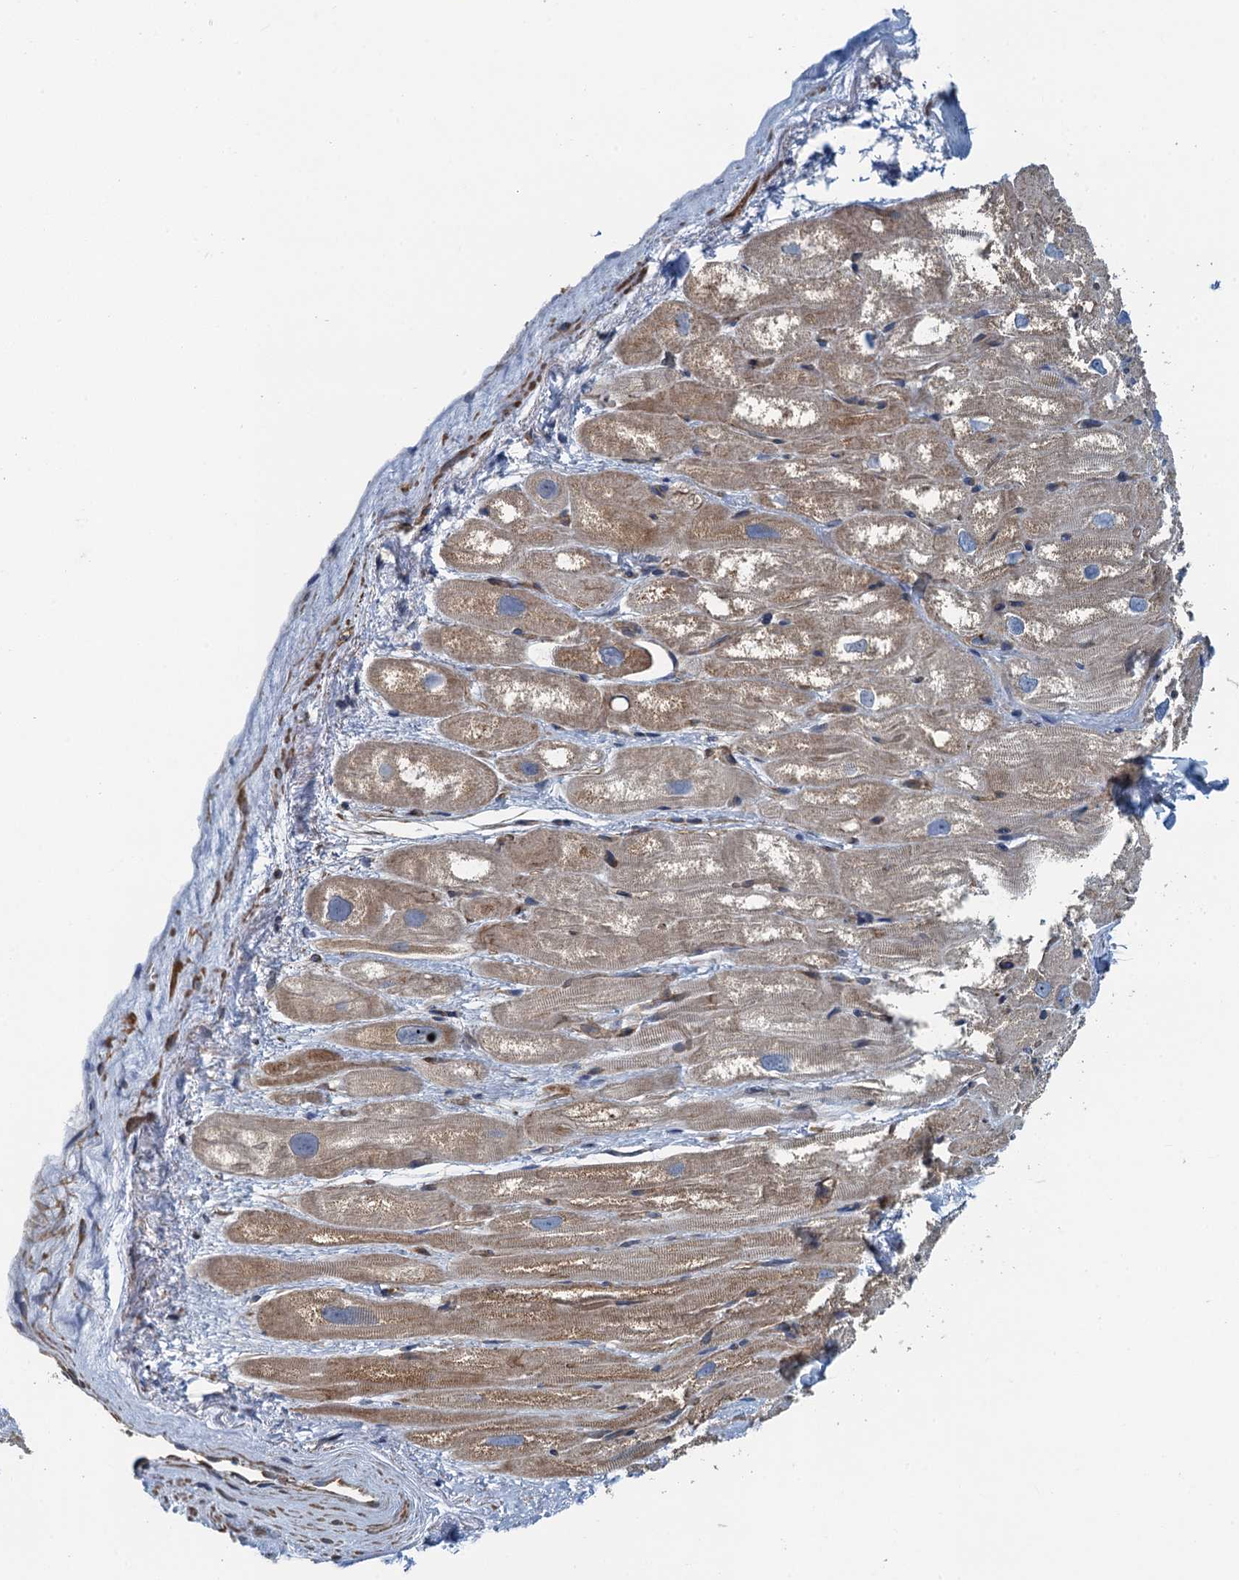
{"staining": {"intensity": "weak", "quantity": "25%-75%", "location": "cytoplasmic/membranous"}, "tissue": "heart muscle", "cell_type": "Cardiomyocytes", "image_type": "normal", "snomed": [{"axis": "morphology", "description": "Normal tissue, NOS"}, {"axis": "topography", "description": "Heart"}], "caption": "Immunohistochemical staining of unremarkable heart muscle shows weak cytoplasmic/membranous protein staining in about 25%-75% of cardiomyocytes.", "gene": "PPP1R14D", "patient": {"sex": "male", "age": 50}}